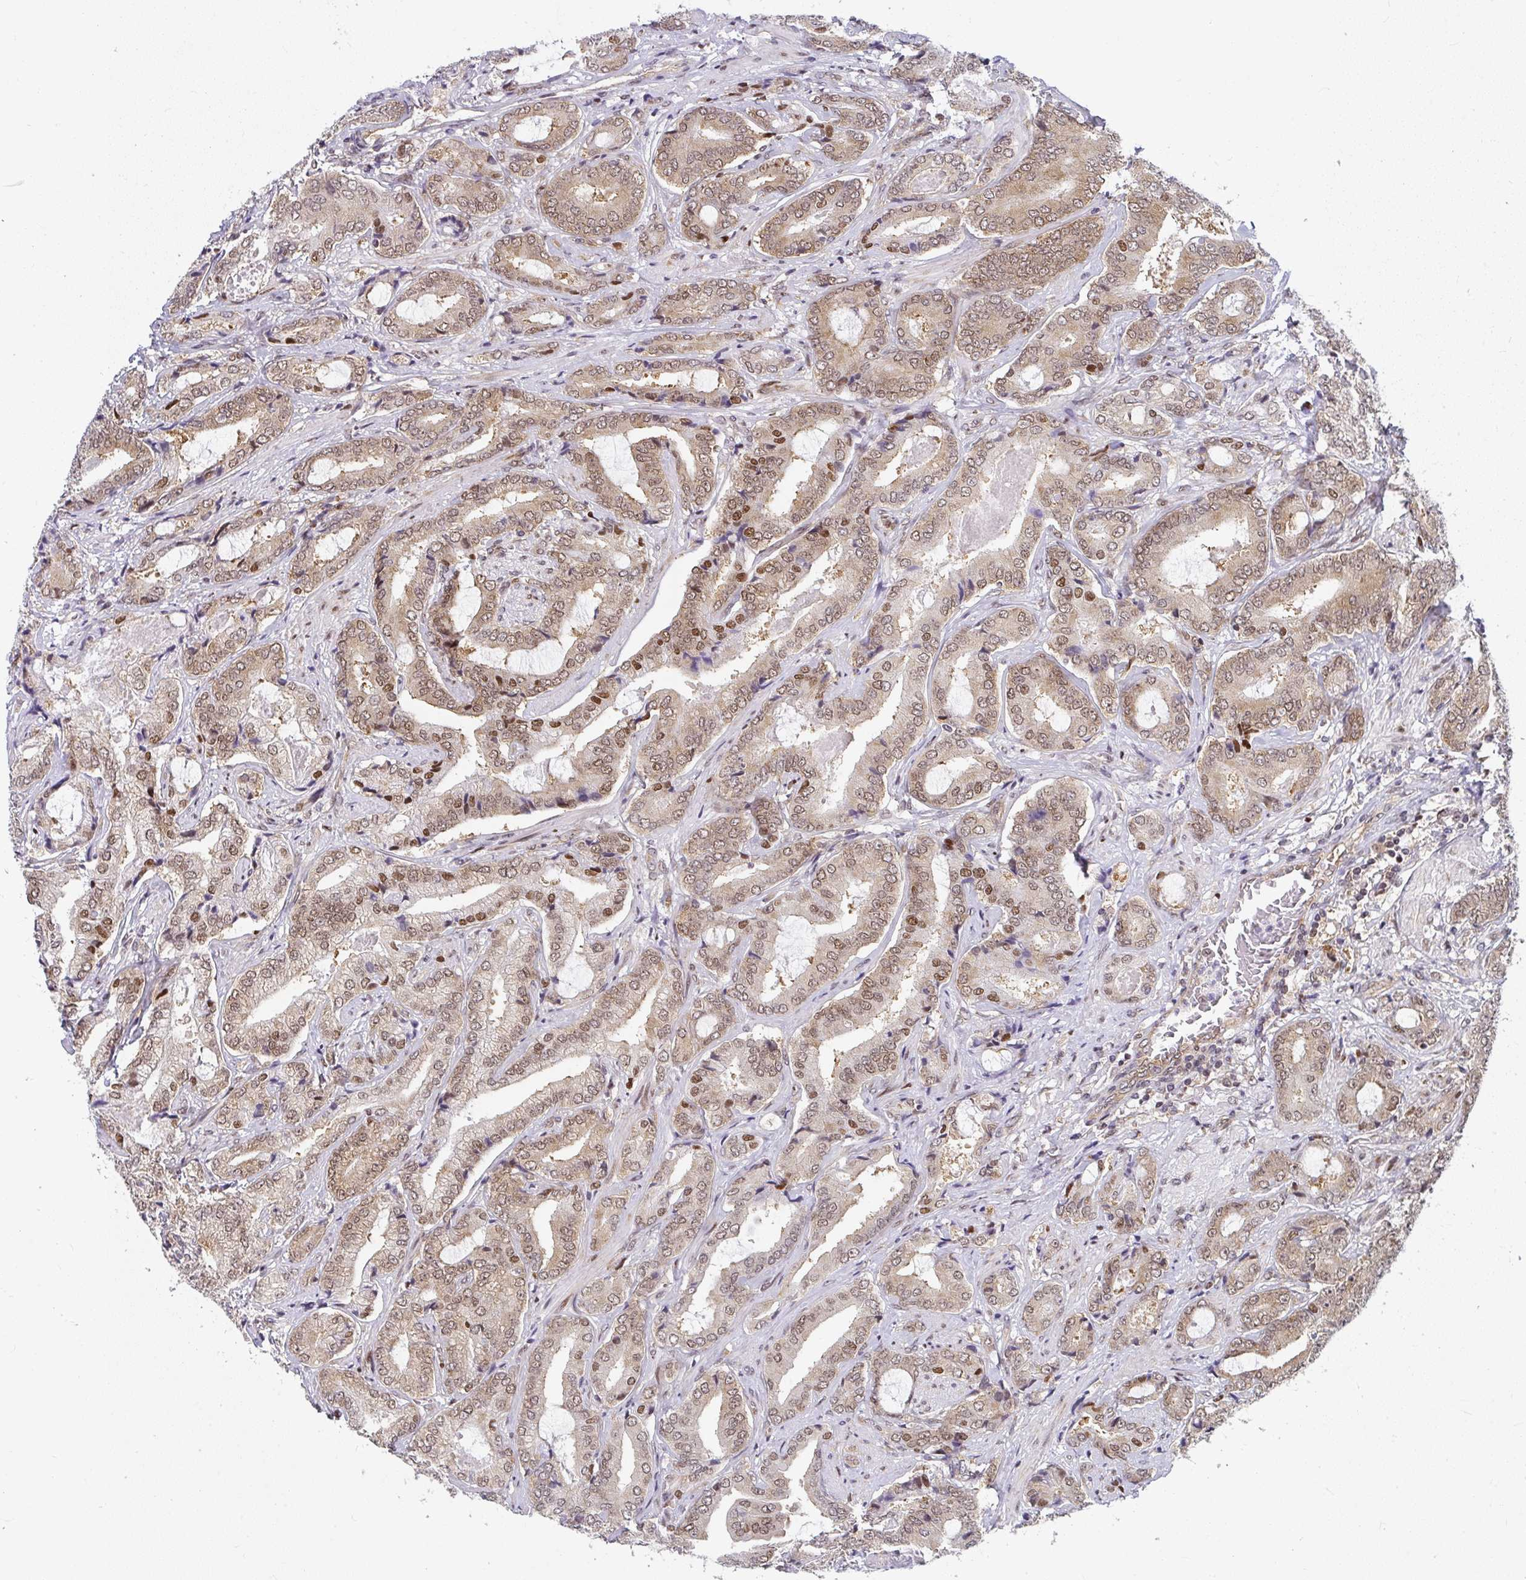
{"staining": {"intensity": "moderate", "quantity": ">75%", "location": "cytoplasmic/membranous,nuclear"}, "tissue": "prostate cancer", "cell_type": "Tumor cells", "image_type": "cancer", "snomed": [{"axis": "morphology", "description": "Adenocarcinoma, High grade"}, {"axis": "topography", "description": "Prostate"}], "caption": "Protein expression by immunohistochemistry (IHC) exhibits moderate cytoplasmic/membranous and nuclear expression in approximately >75% of tumor cells in prostate cancer (adenocarcinoma (high-grade)). The protein of interest is stained brown, and the nuclei are stained in blue (DAB IHC with brightfield microscopy, high magnification).", "gene": "SYNCRIP", "patient": {"sex": "male", "age": 62}}